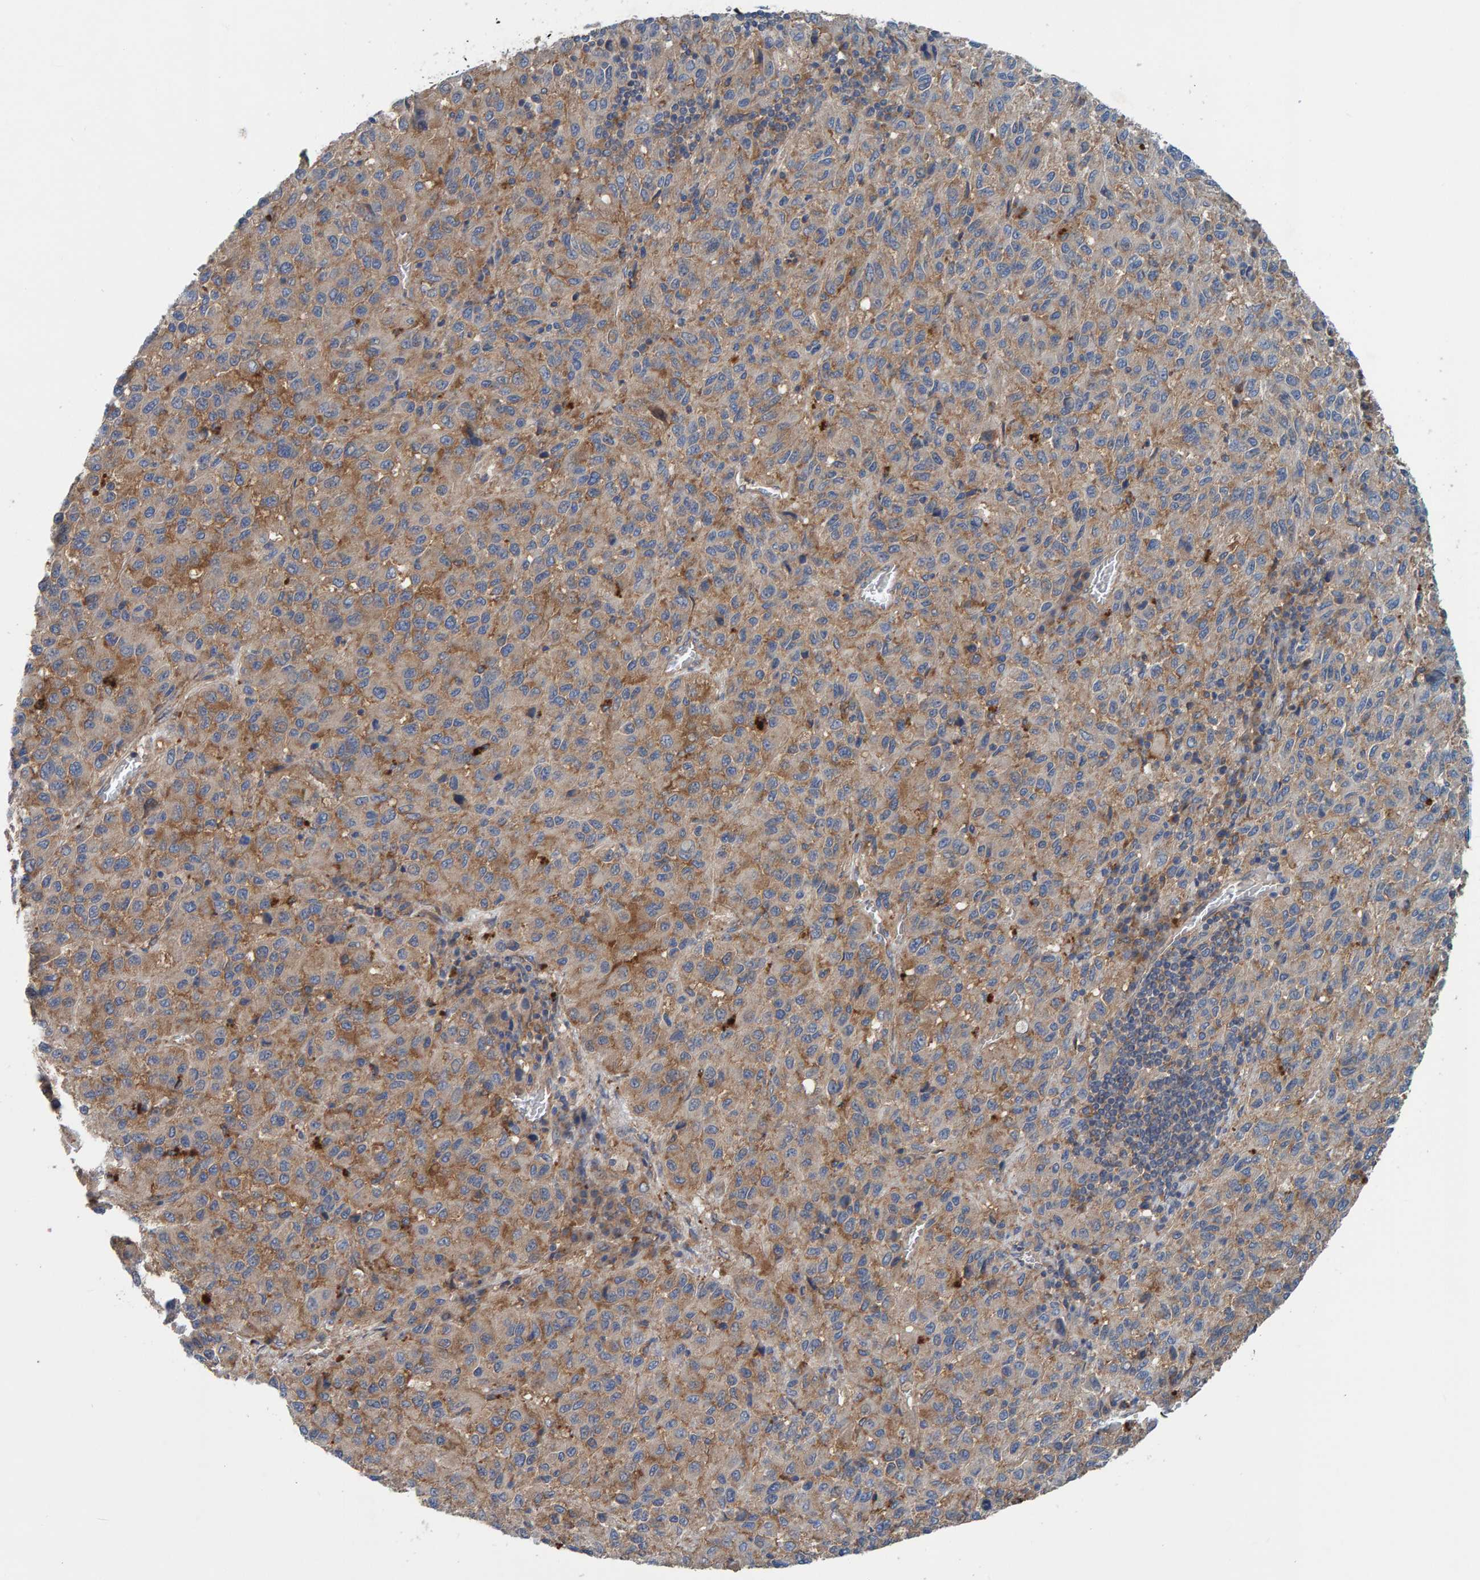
{"staining": {"intensity": "weak", "quantity": ">75%", "location": "cytoplasmic/membranous"}, "tissue": "skin cancer", "cell_type": "Tumor cells", "image_type": "cancer", "snomed": [{"axis": "morphology", "description": "Squamous cell carcinoma, NOS"}, {"axis": "topography", "description": "Skin"}], "caption": "IHC of human skin cancer reveals low levels of weak cytoplasmic/membranous expression in about >75% of tumor cells. (DAB (3,3'-diaminobenzidine) = brown stain, brightfield microscopy at high magnification).", "gene": "MKLN1", "patient": {"sex": "female", "age": 73}}